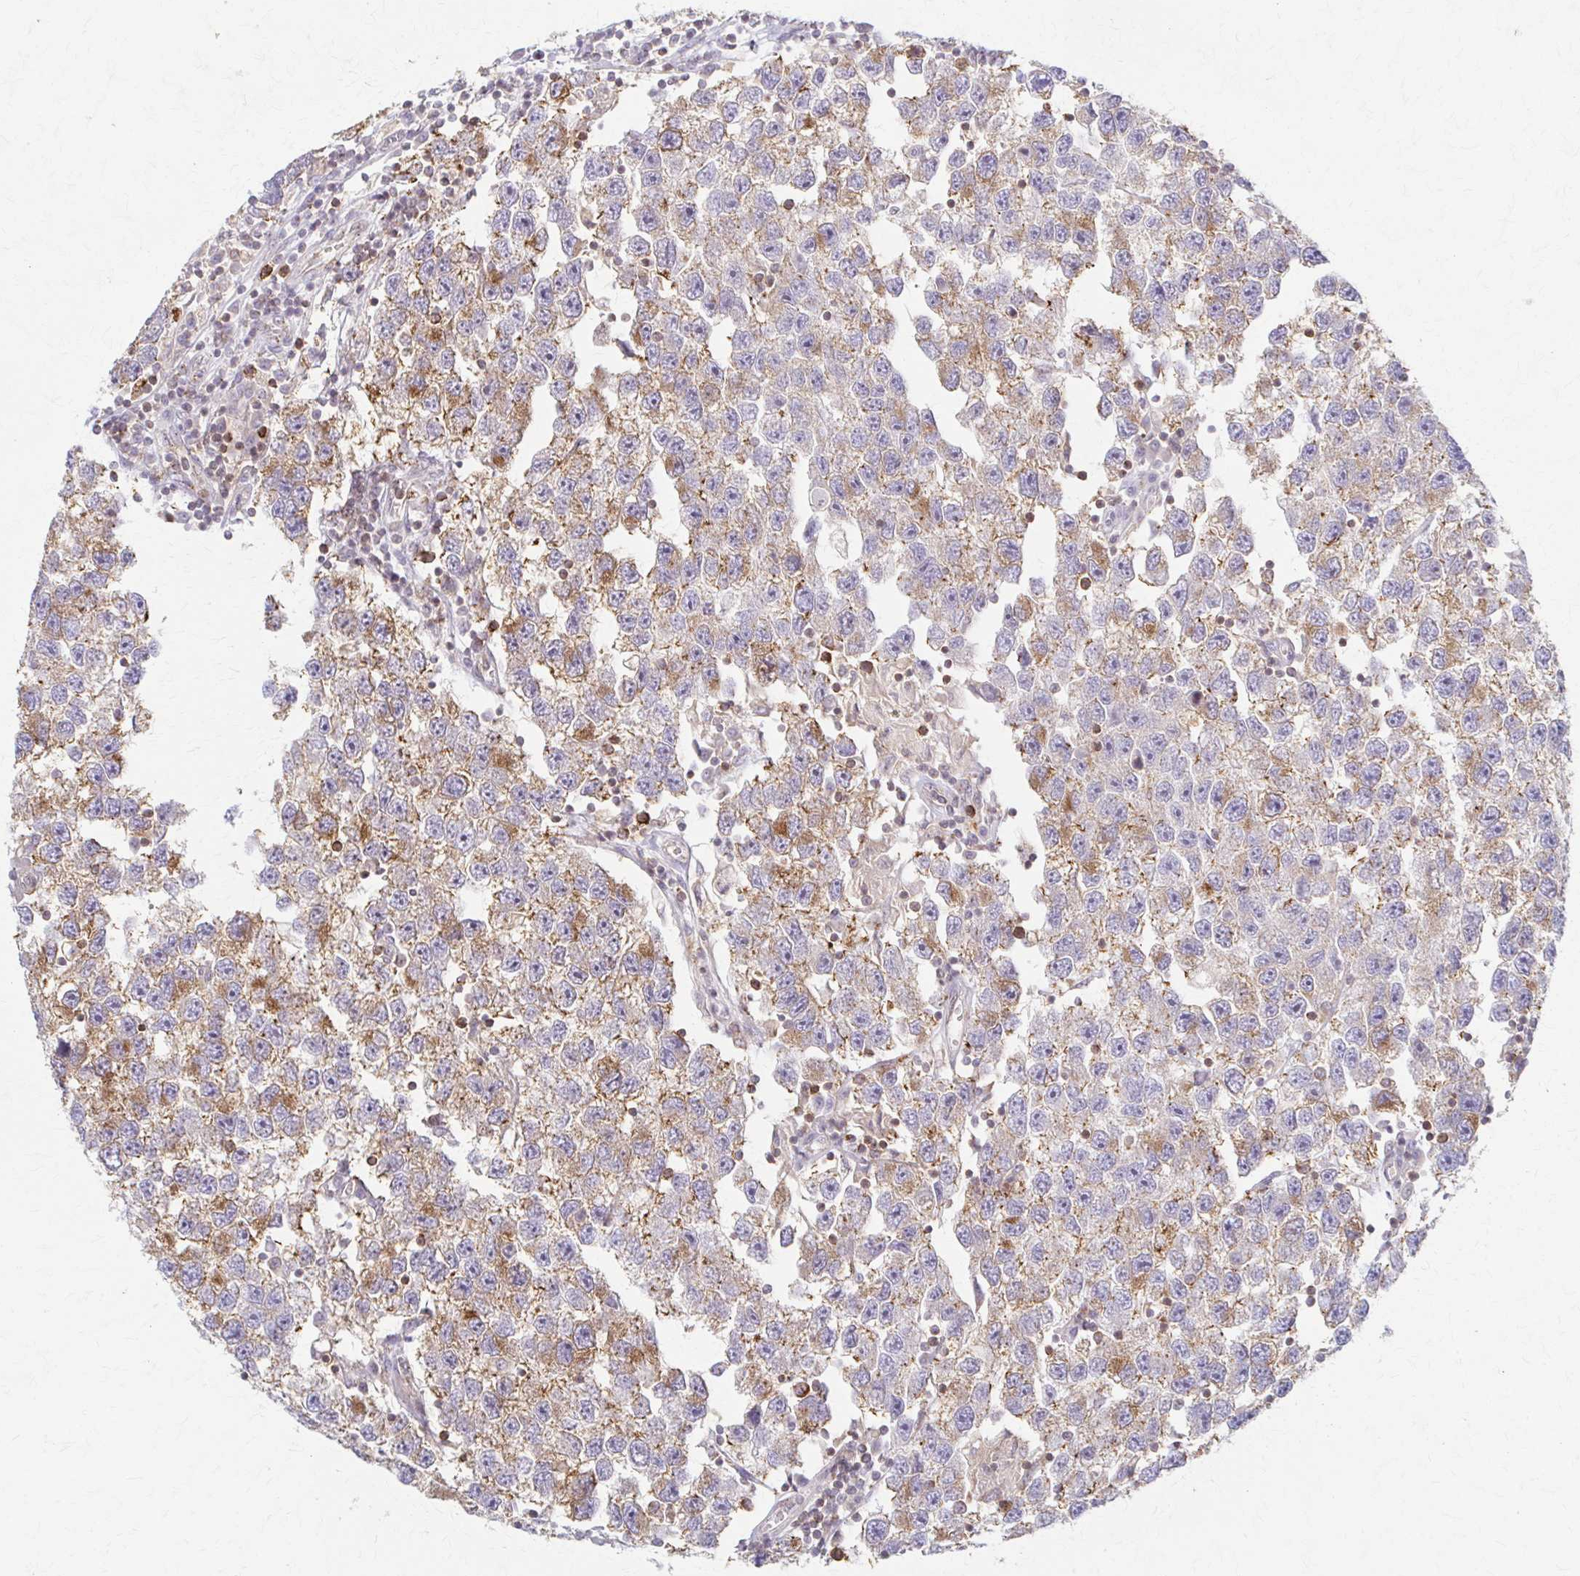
{"staining": {"intensity": "weak", "quantity": "25%-75%", "location": "cytoplasmic/membranous"}, "tissue": "testis cancer", "cell_type": "Tumor cells", "image_type": "cancer", "snomed": [{"axis": "morphology", "description": "Seminoma, NOS"}, {"axis": "topography", "description": "Testis"}], "caption": "Seminoma (testis) stained with DAB (3,3'-diaminobenzidine) IHC shows low levels of weak cytoplasmic/membranous positivity in about 25%-75% of tumor cells. (DAB (3,3'-diaminobenzidine) IHC, brown staining for protein, blue staining for nuclei).", "gene": "ARHGAP35", "patient": {"sex": "male", "age": 26}}